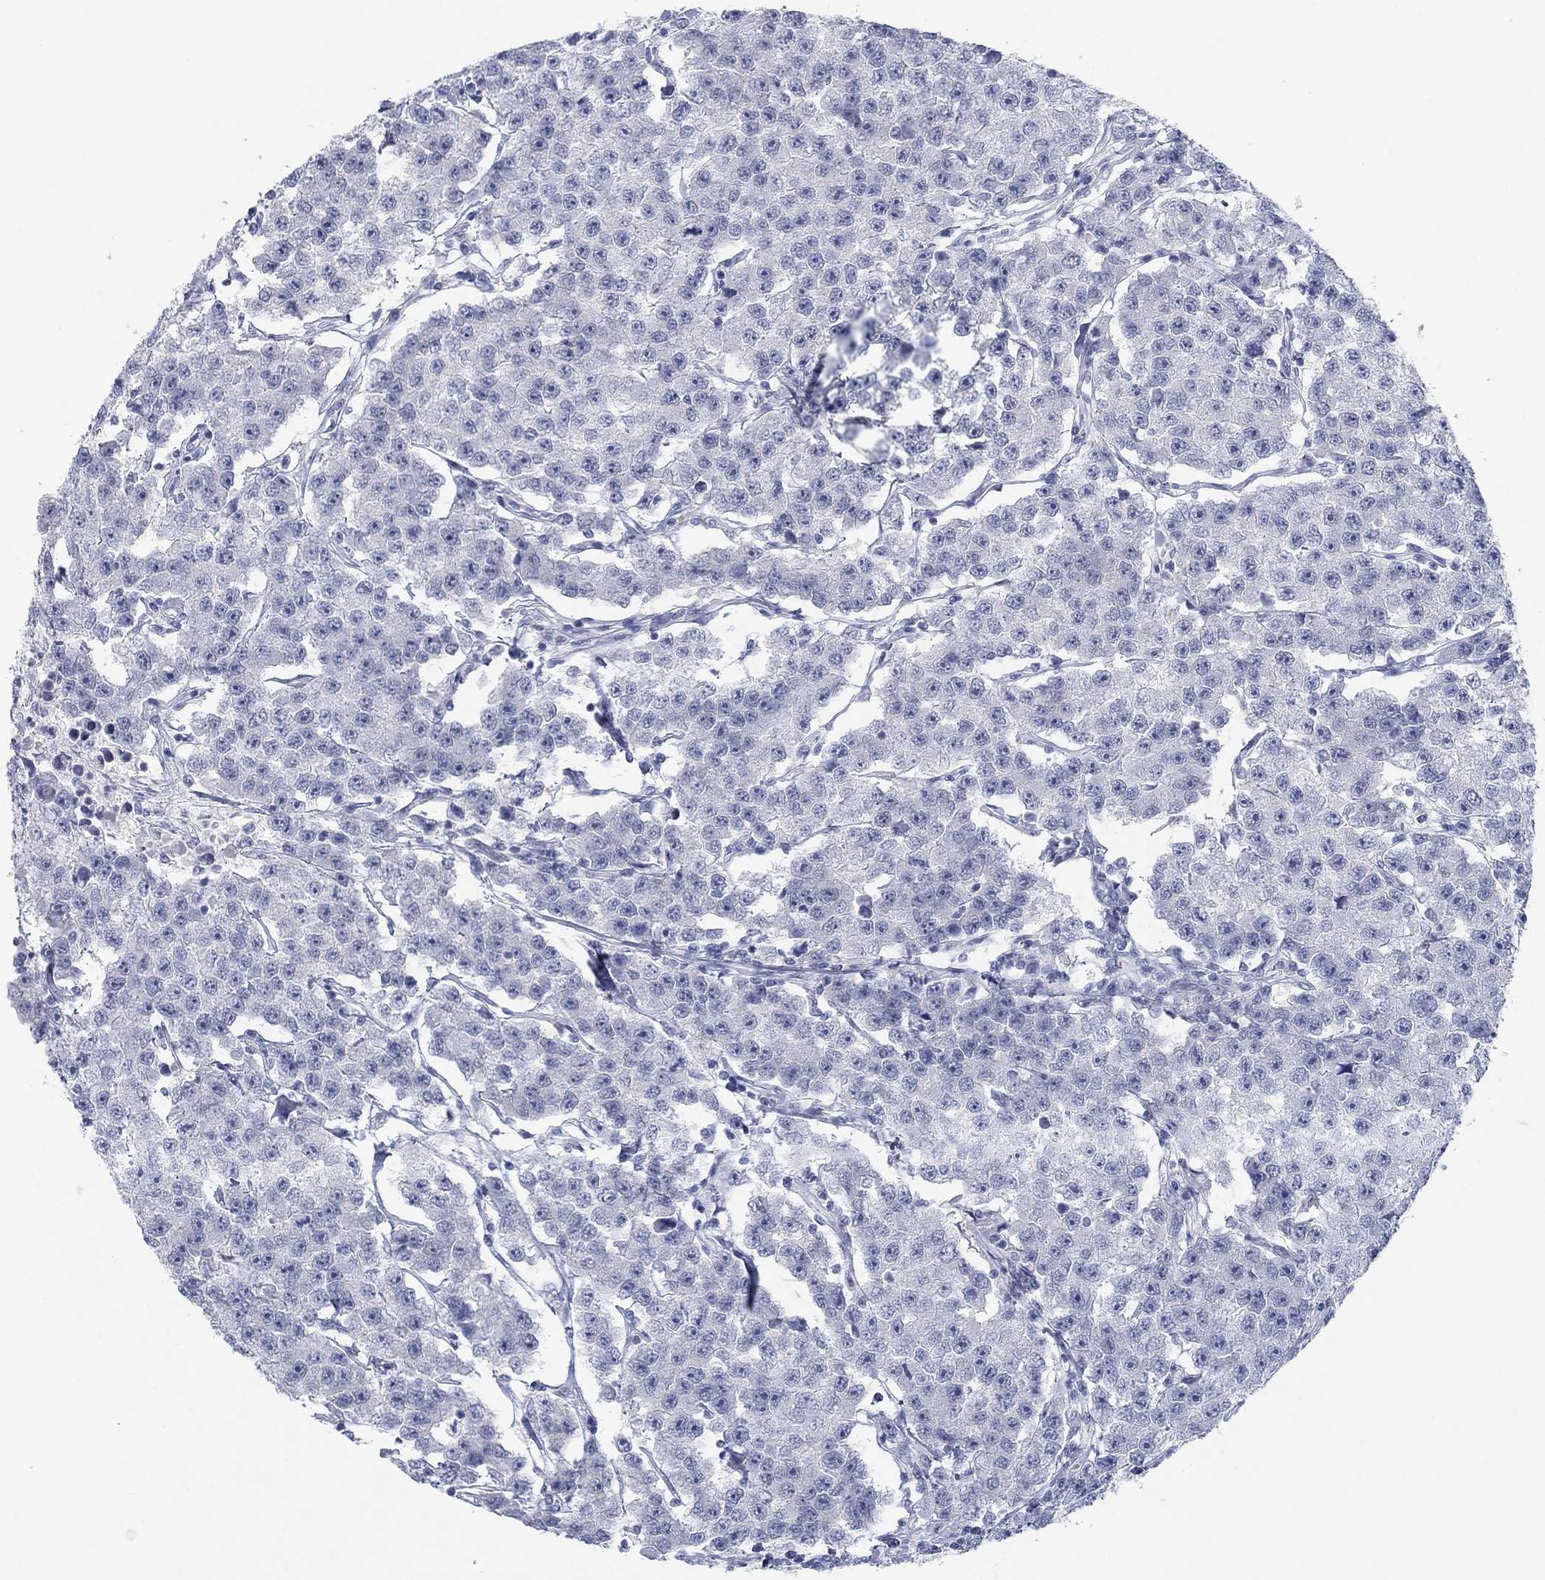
{"staining": {"intensity": "negative", "quantity": "none", "location": "none"}, "tissue": "testis cancer", "cell_type": "Tumor cells", "image_type": "cancer", "snomed": [{"axis": "morphology", "description": "Seminoma, NOS"}, {"axis": "topography", "description": "Testis"}], "caption": "DAB (3,3'-diaminobenzidine) immunohistochemical staining of testis seminoma demonstrates no significant staining in tumor cells.", "gene": "DNAL1", "patient": {"sex": "male", "age": 59}}